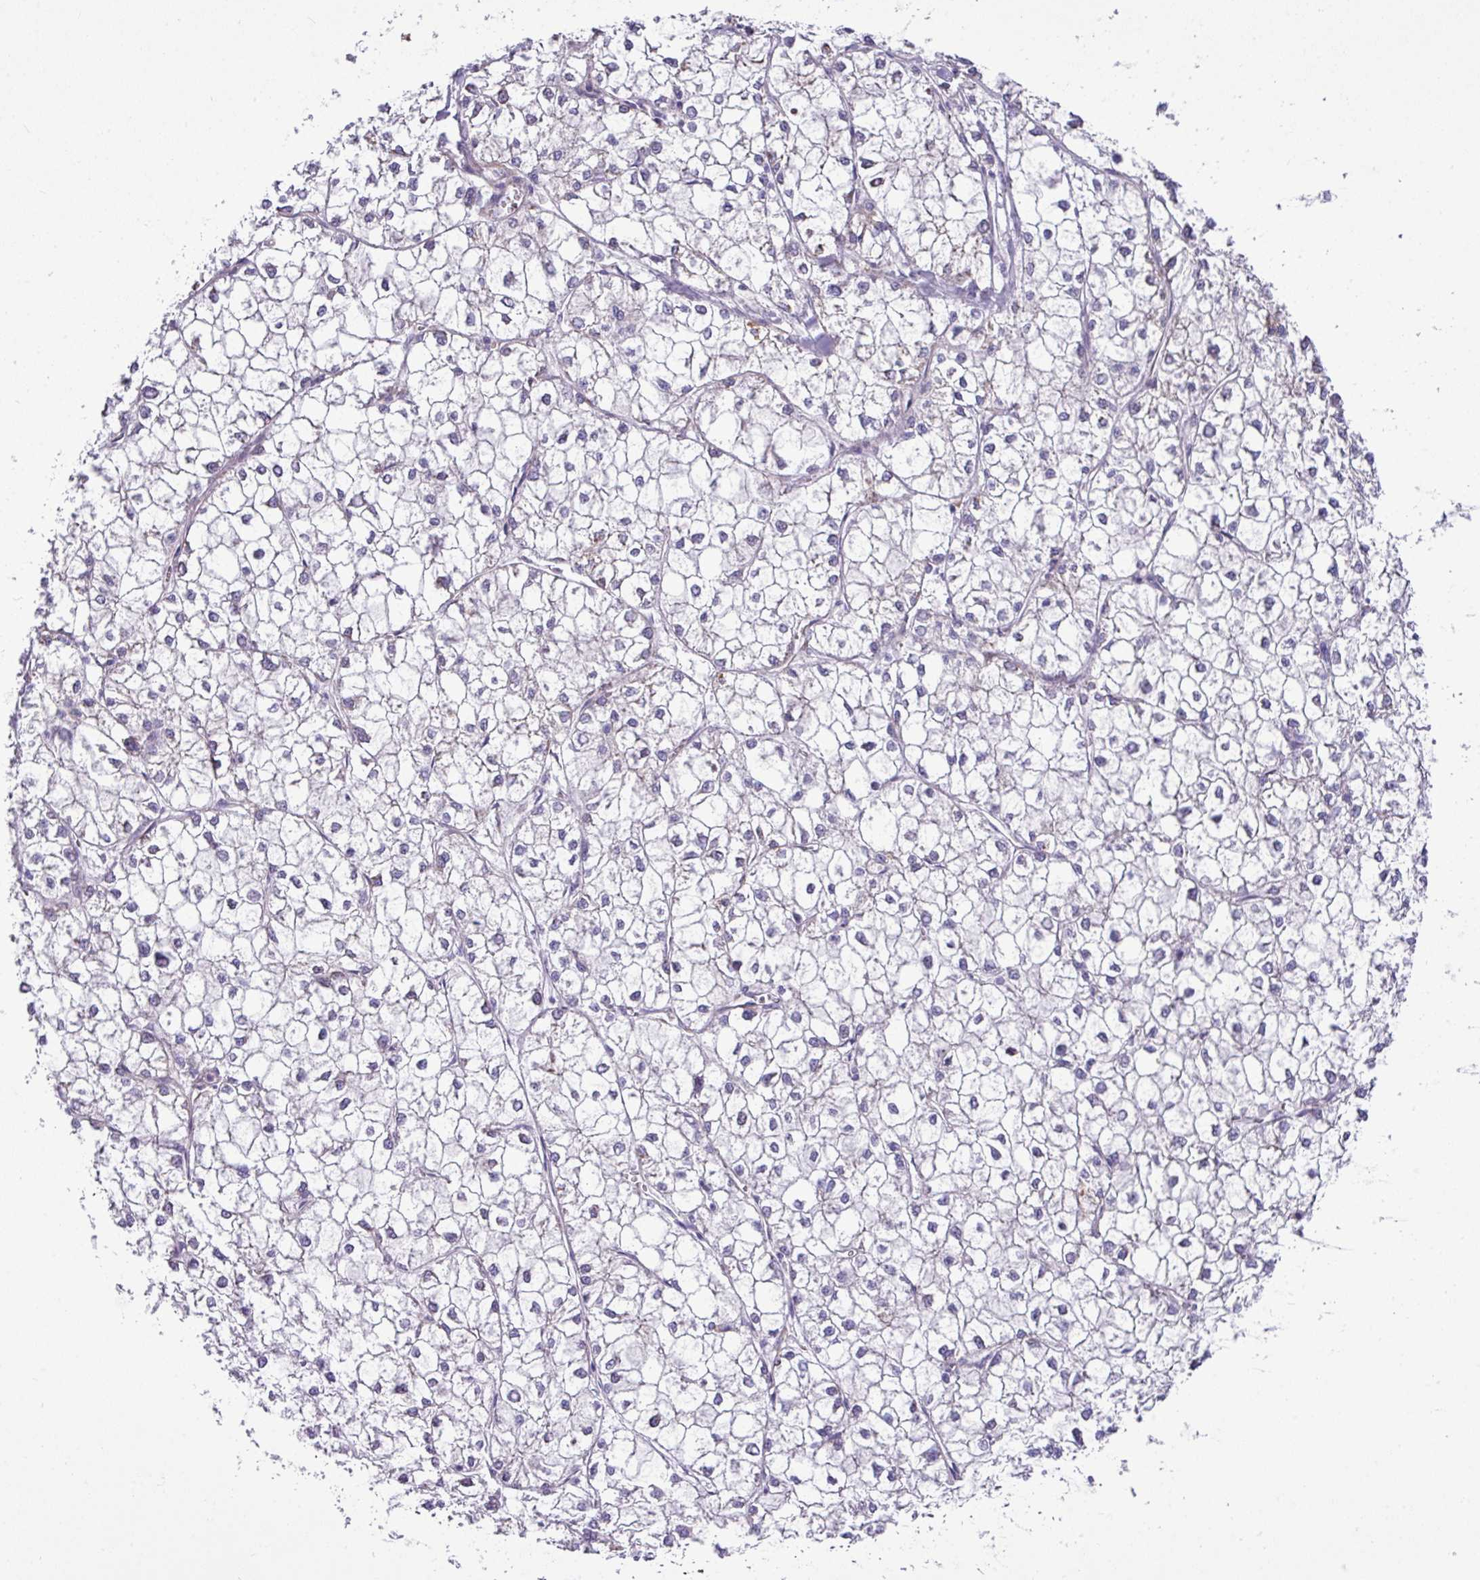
{"staining": {"intensity": "negative", "quantity": "none", "location": "none"}, "tissue": "liver cancer", "cell_type": "Tumor cells", "image_type": "cancer", "snomed": [{"axis": "morphology", "description": "Carcinoma, Hepatocellular, NOS"}, {"axis": "topography", "description": "Liver"}], "caption": "IHC micrograph of neoplastic tissue: liver cancer (hepatocellular carcinoma) stained with DAB (3,3'-diaminobenzidine) displays no significant protein staining in tumor cells. Brightfield microscopy of IHC stained with DAB (3,3'-diaminobenzidine) (brown) and hematoxylin (blue), captured at high magnification.", "gene": "CFAP97", "patient": {"sex": "female", "age": 43}}